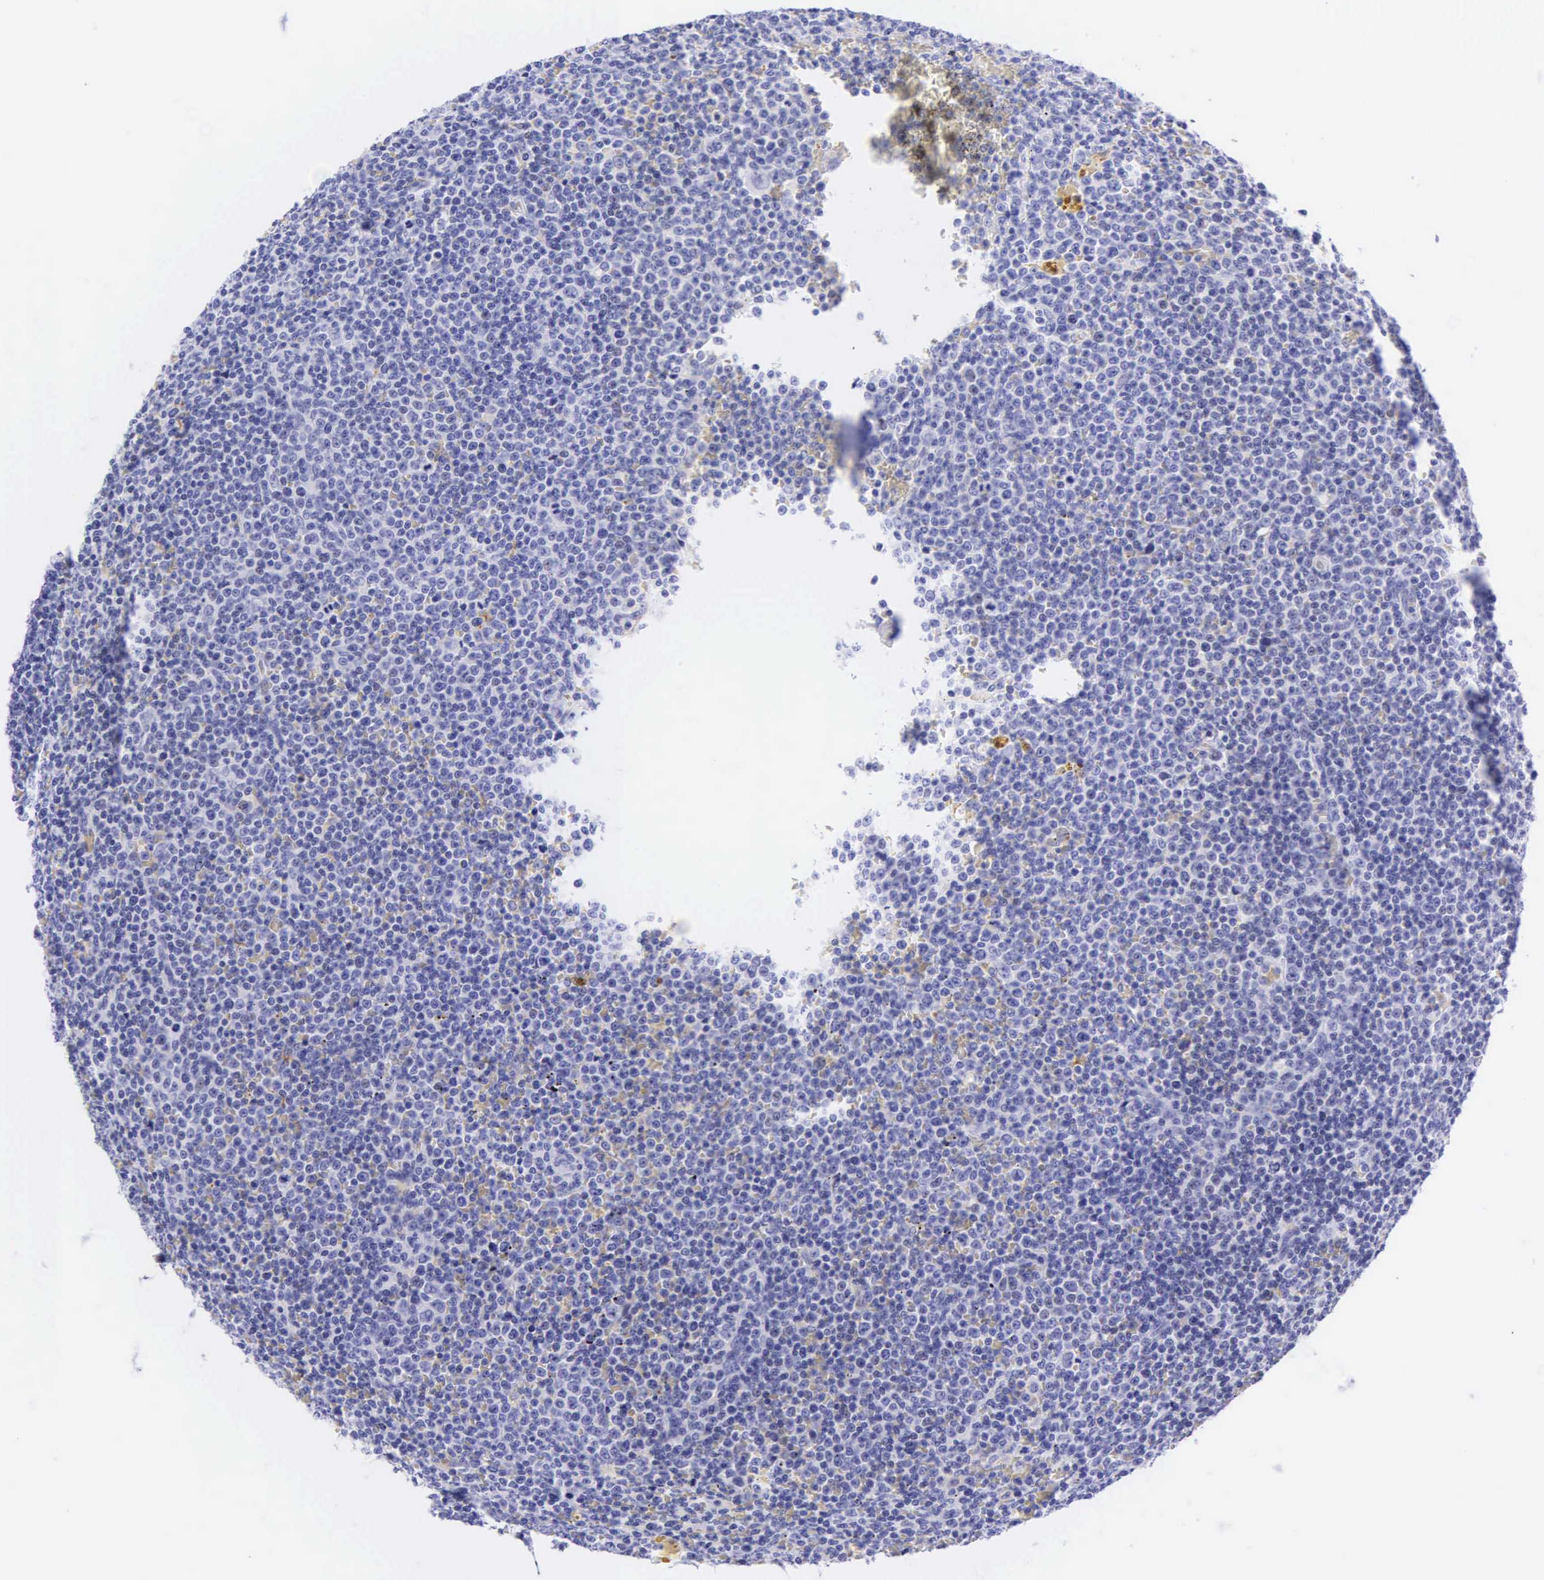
{"staining": {"intensity": "negative", "quantity": "none", "location": "none"}, "tissue": "lymphoma", "cell_type": "Tumor cells", "image_type": "cancer", "snomed": [{"axis": "morphology", "description": "Malignant lymphoma, non-Hodgkin's type, Low grade"}, {"axis": "topography", "description": "Lymph node"}], "caption": "A photomicrograph of lymphoma stained for a protein displays no brown staining in tumor cells.", "gene": "DES", "patient": {"sex": "male", "age": 50}}